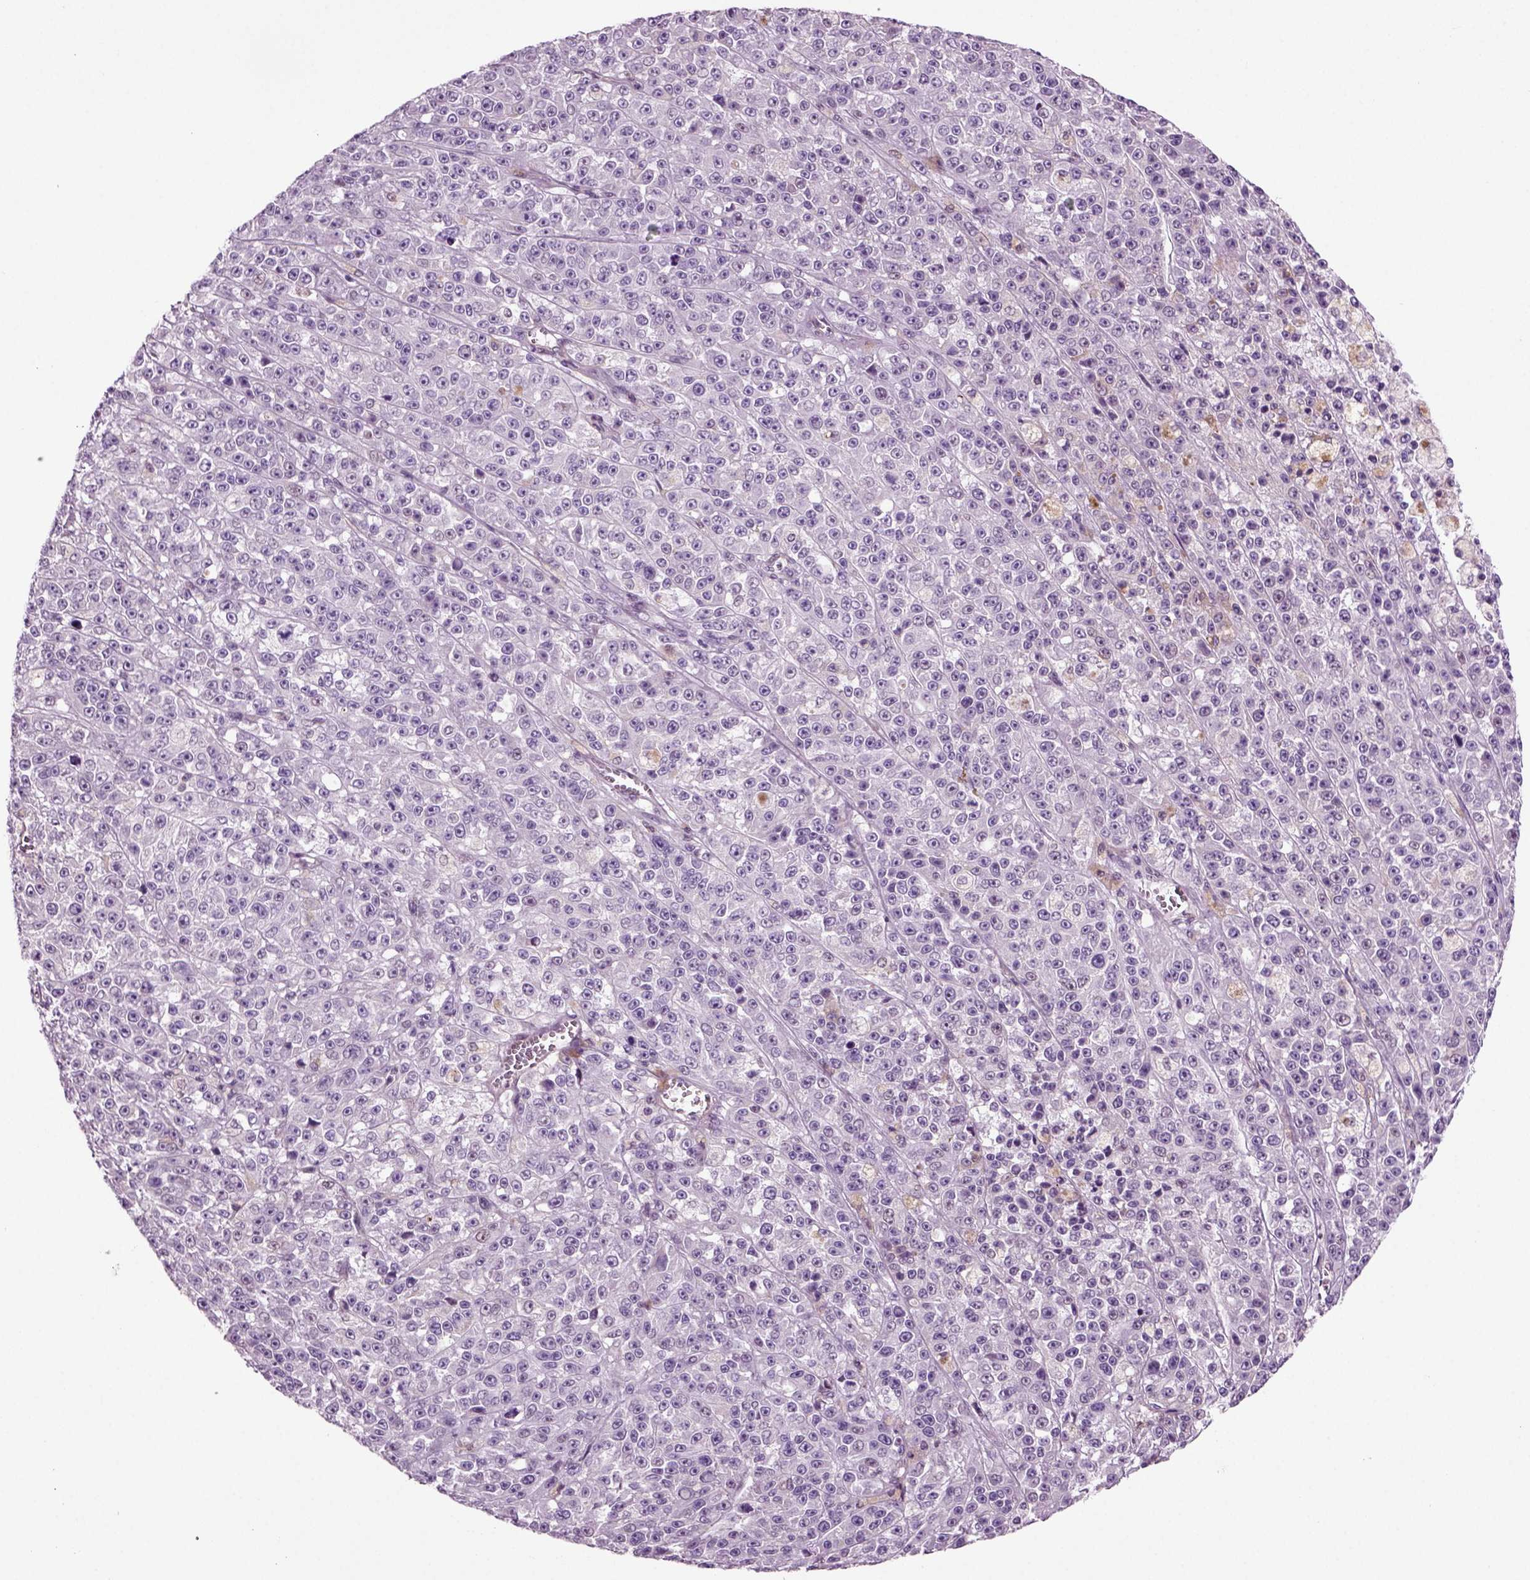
{"staining": {"intensity": "negative", "quantity": "none", "location": "none"}, "tissue": "melanoma", "cell_type": "Tumor cells", "image_type": "cancer", "snomed": [{"axis": "morphology", "description": "Malignant melanoma, NOS"}, {"axis": "topography", "description": "Skin"}], "caption": "IHC histopathology image of human malignant melanoma stained for a protein (brown), which exhibits no positivity in tumor cells.", "gene": "ARID3A", "patient": {"sex": "female", "age": 58}}